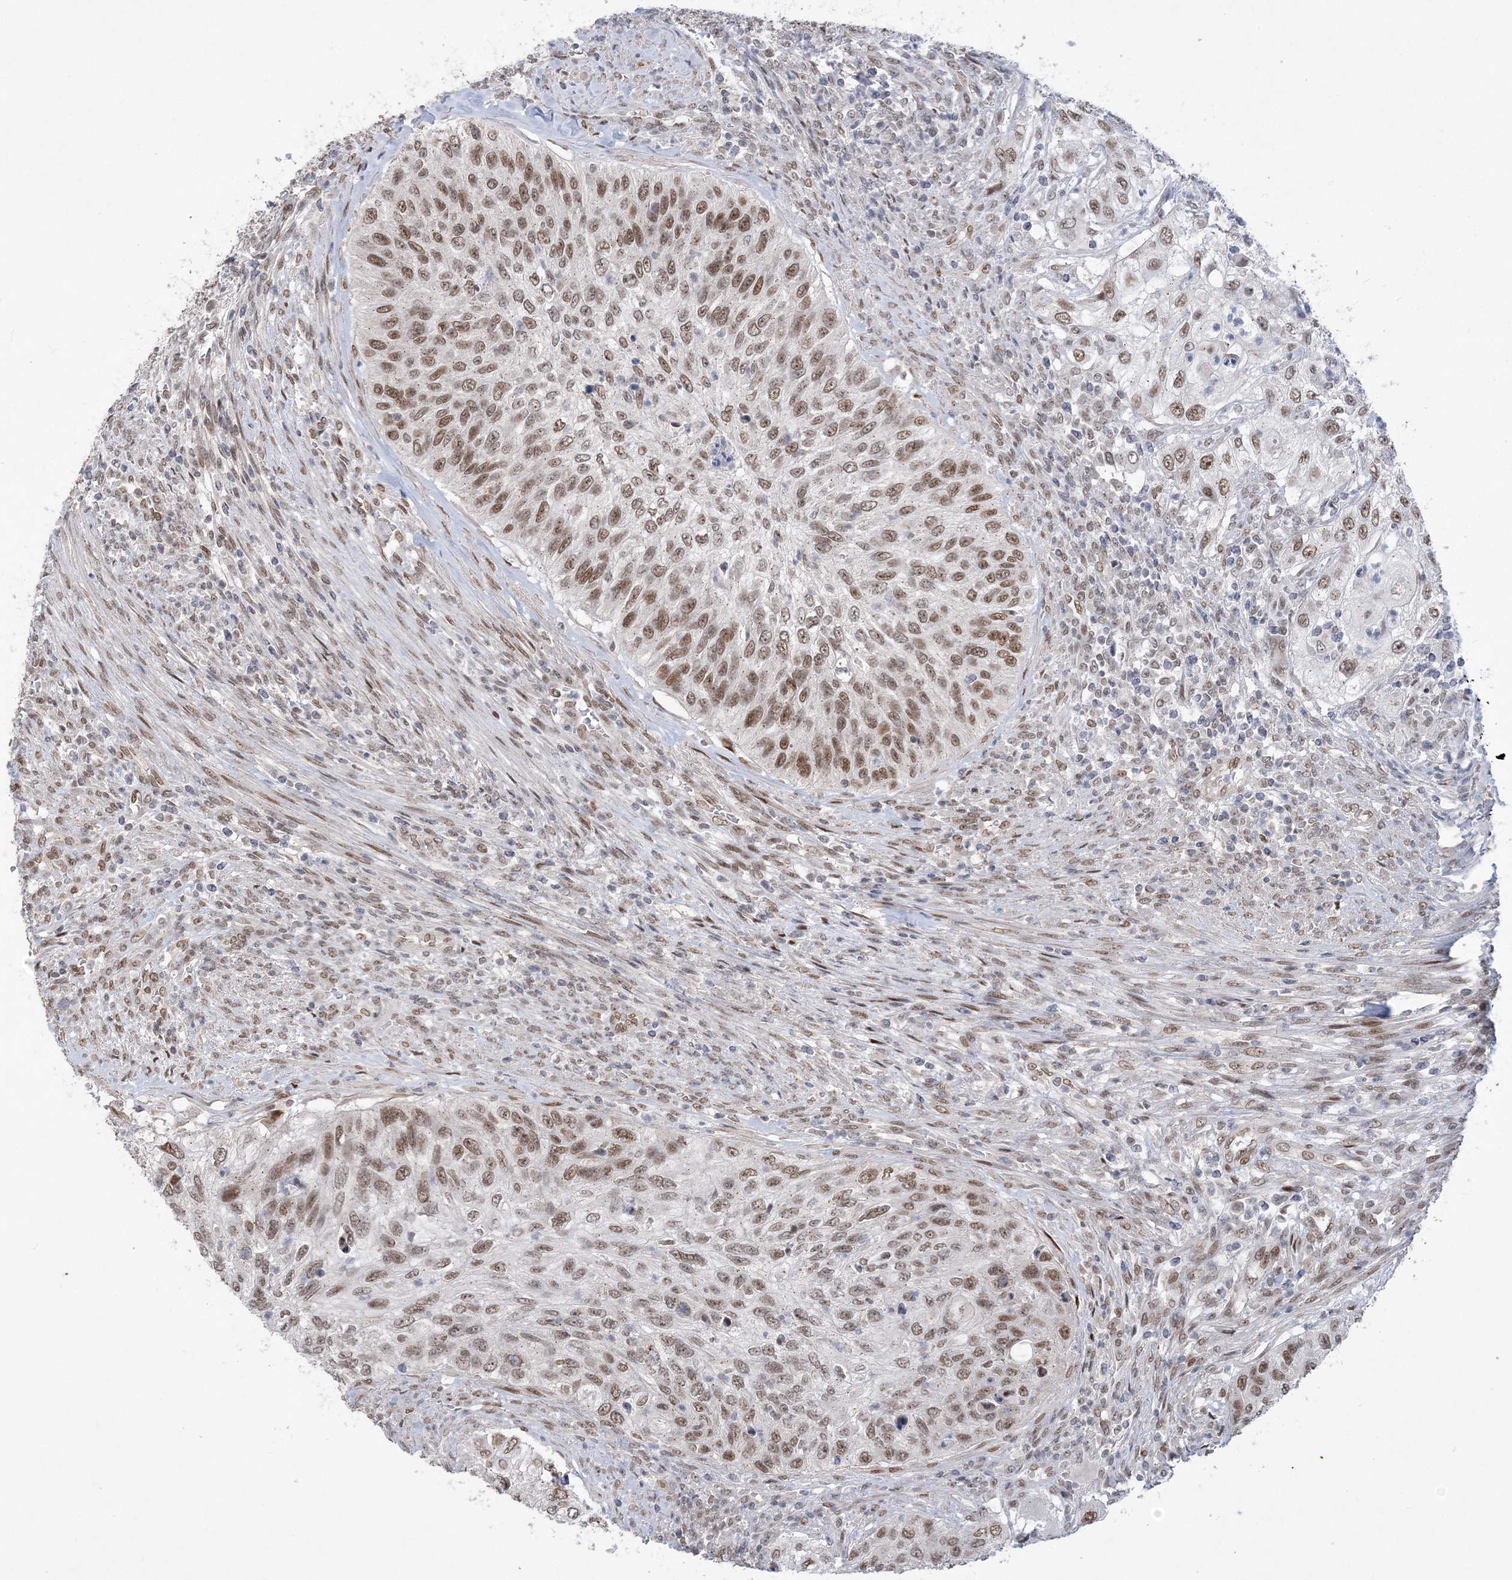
{"staining": {"intensity": "moderate", "quantity": ">75%", "location": "nuclear"}, "tissue": "urothelial cancer", "cell_type": "Tumor cells", "image_type": "cancer", "snomed": [{"axis": "morphology", "description": "Urothelial carcinoma, High grade"}, {"axis": "topography", "description": "Urinary bladder"}], "caption": "Tumor cells show medium levels of moderate nuclear positivity in approximately >75% of cells in high-grade urothelial carcinoma.", "gene": "WAC", "patient": {"sex": "female", "age": 60}}